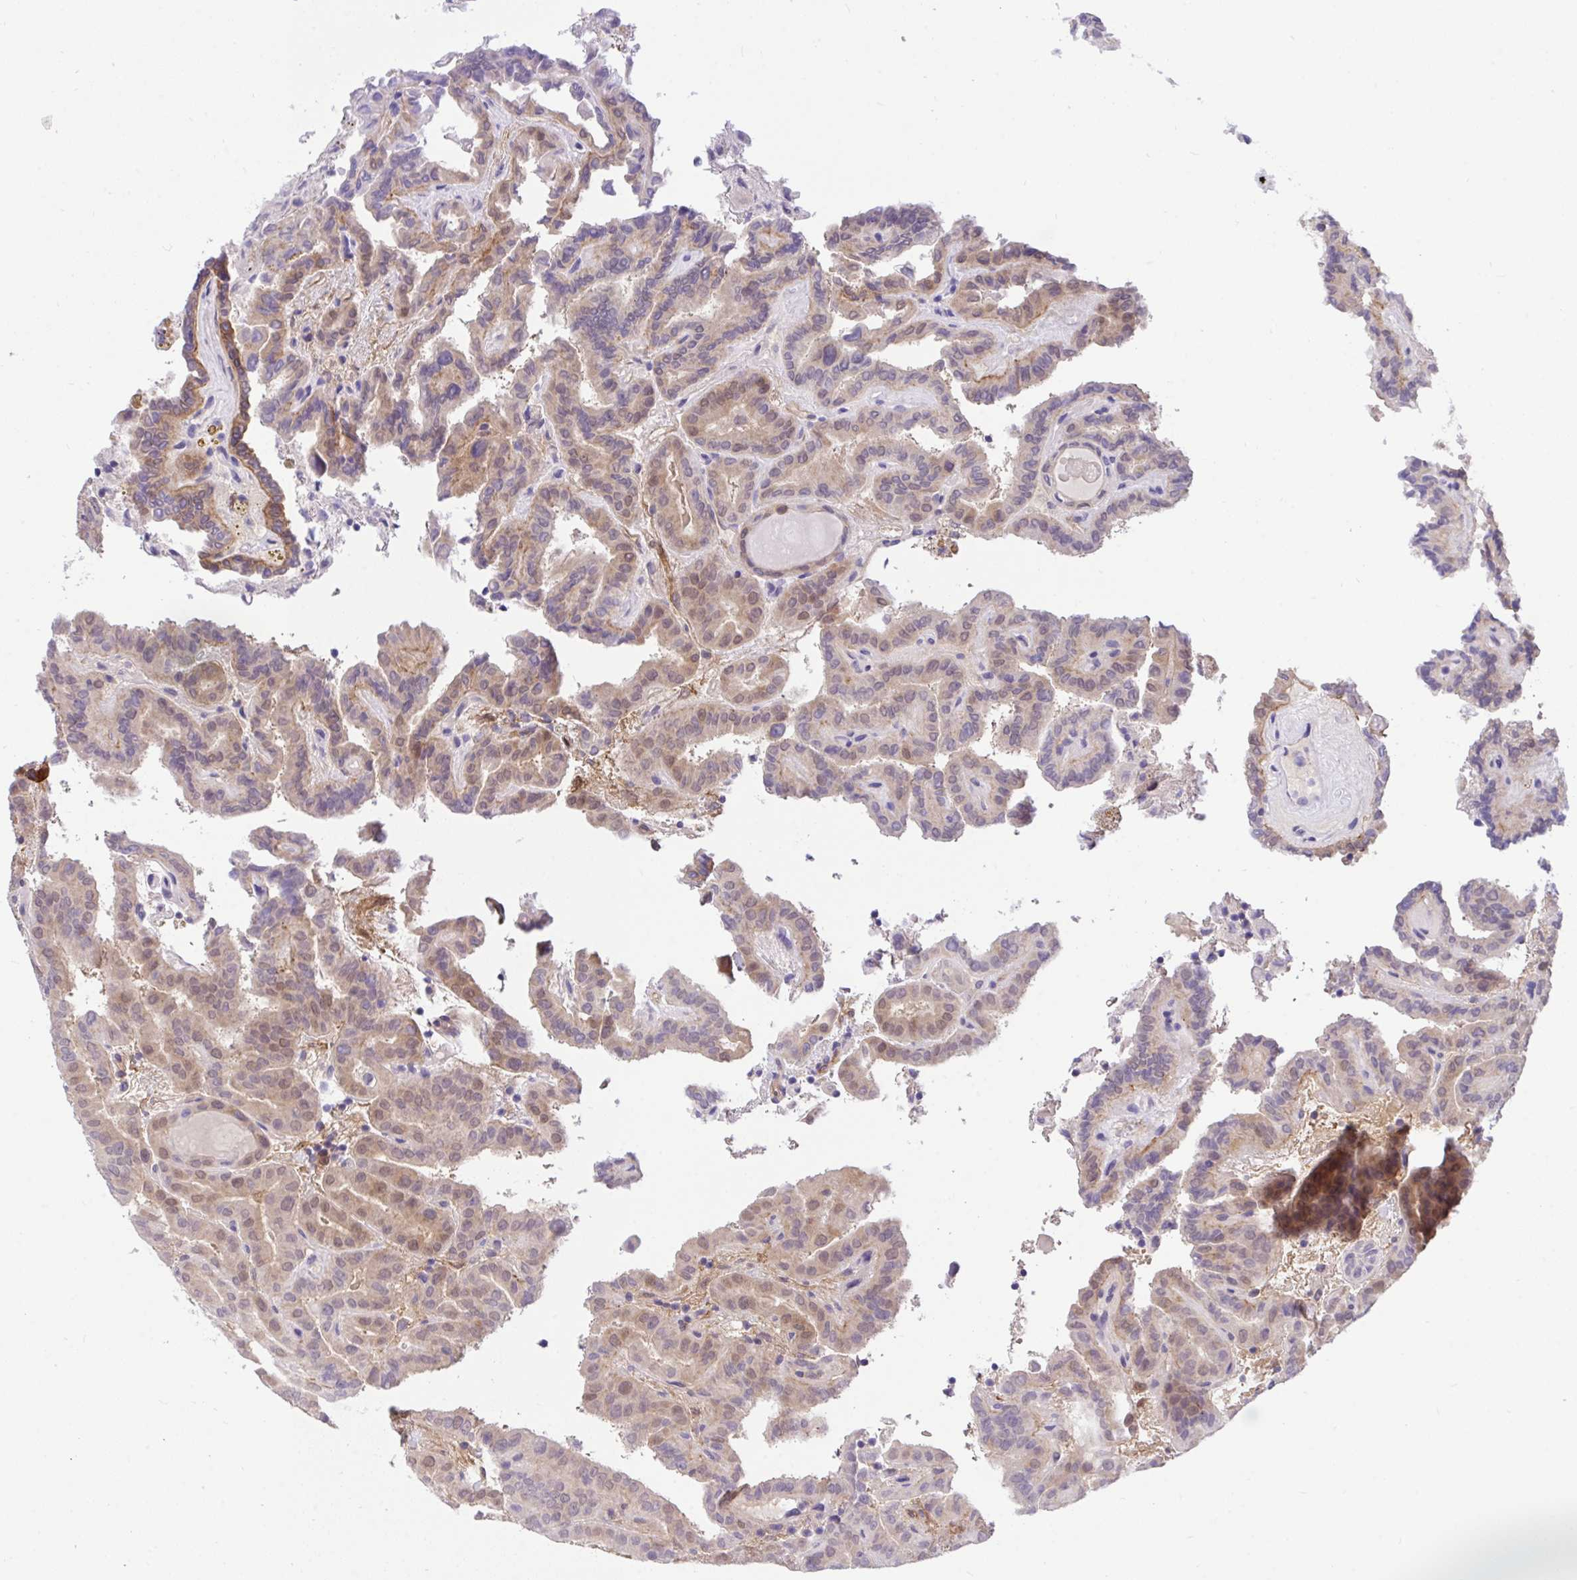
{"staining": {"intensity": "weak", "quantity": "25%-75%", "location": "cytoplasmic/membranous,nuclear"}, "tissue": "thyroid cancer", "cell_type": "Tumor cells", "image_type": "cancer", "snomed": [{"axis": "morphology", "description": "Papillary adenocarcinoma, NOS"}, {"axis": "topography", "description": "Thyroid gland"}], "caption": "DAB (3,3'-diaminobenzidine) immunohistochemical staining of papillary adenocarcinoma (thyroid) demonstrates weak cytoplasmic/membranous and nuclear protein expression in about 25%-75% of tumor cells. The protein is shown in brown color, while the nuclei are stained blue.", "gene": "TLN2", "patient": {"sex": "female", "age": 46}}